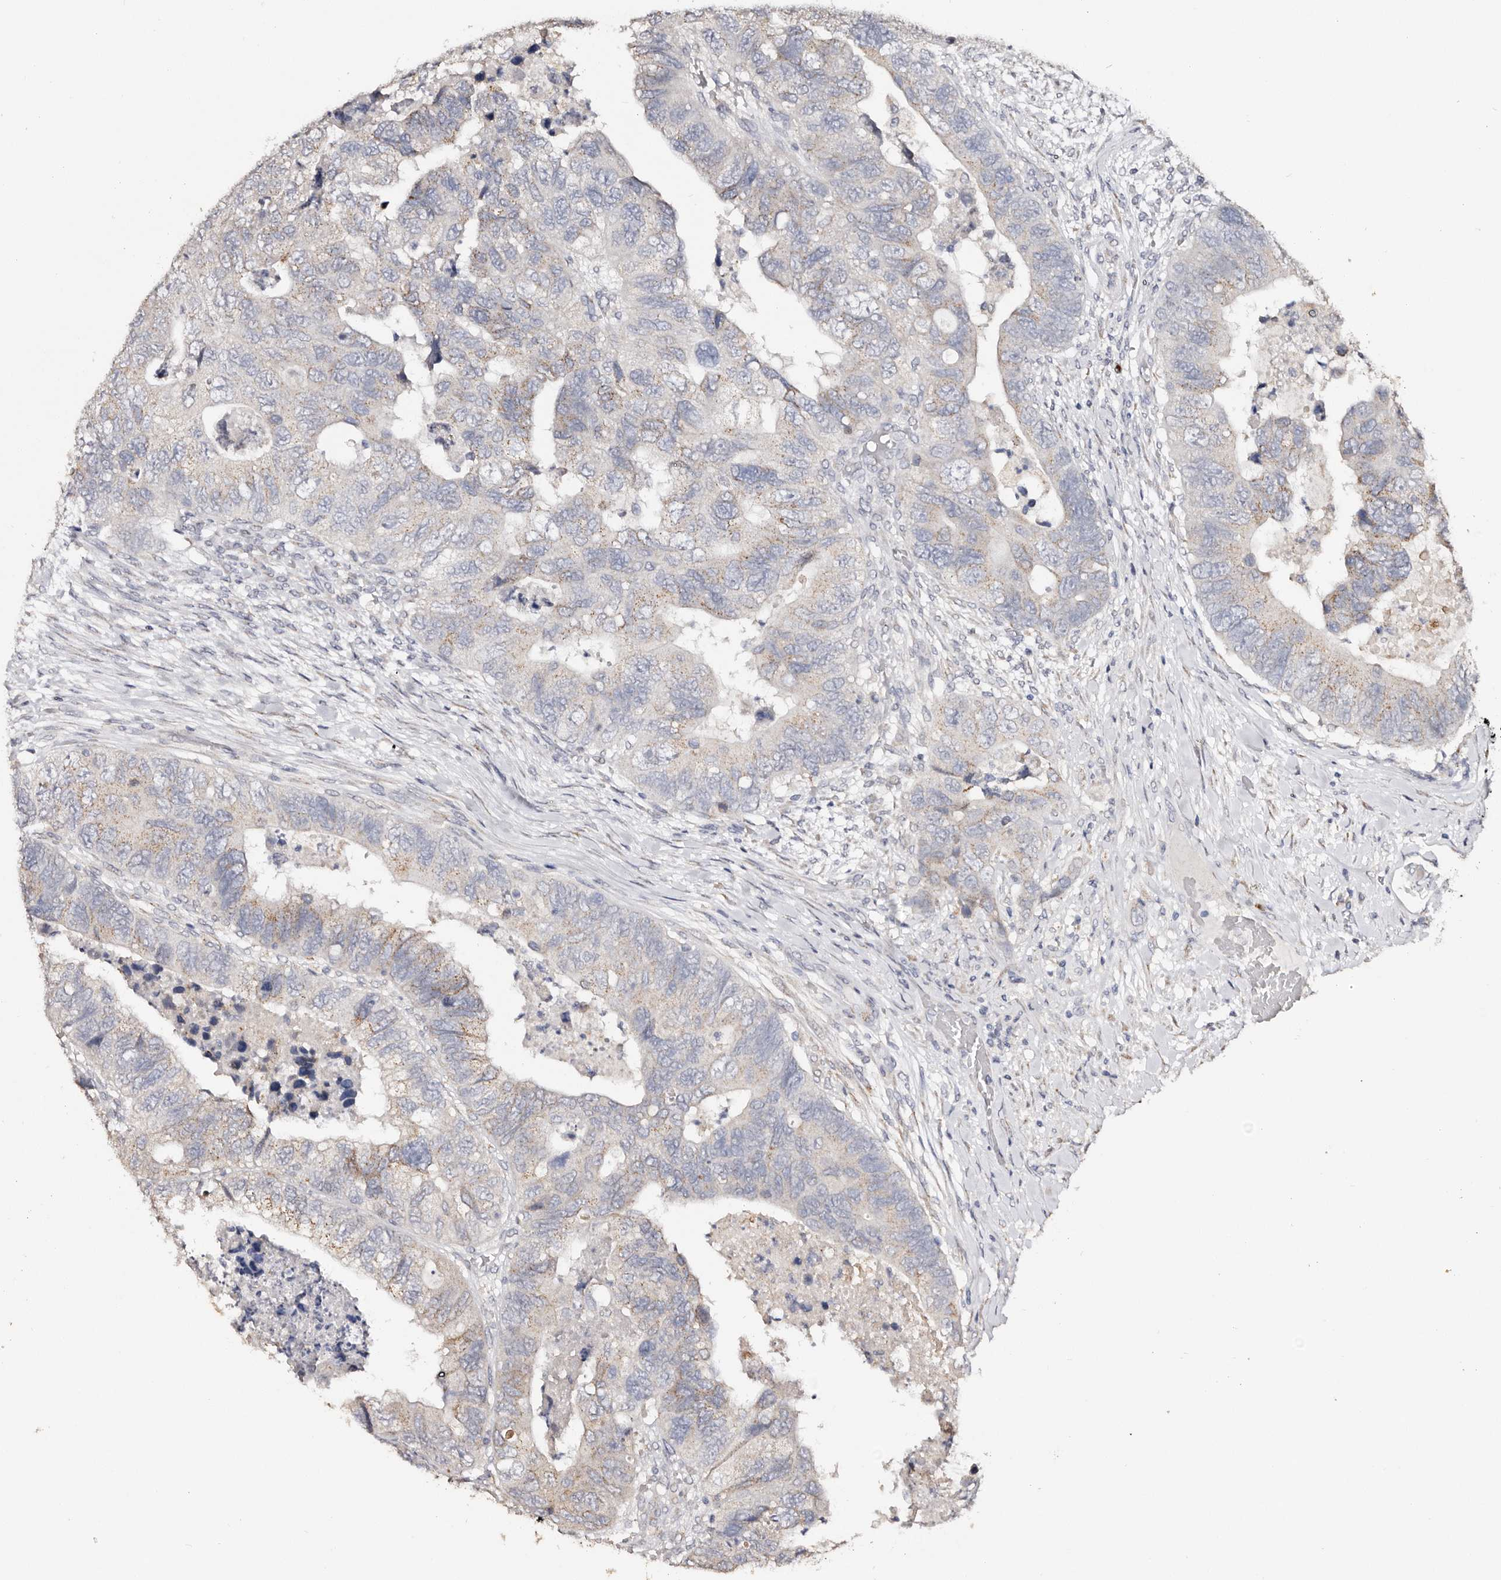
{"staining": {"intensity": "weak", "quantity": "25%-75%", "location": "cytoplasmic/membranous"}, "tissue": "colorectal cancer", "cell_type": "Tumor cells", "image_type": "cancer", "snomed": [{"axis": "morphology", "description": "Adenocarcinoma, NOS"}, {"axis": "topography", "description": "Rectum"}], "caption": "Human adenocarcinoma (colorectal) stained with a protein marker exhibits weak staining in tumor cells.", "gene": "LGALS7B", "patient": {"sex": "male", "age": 63}}